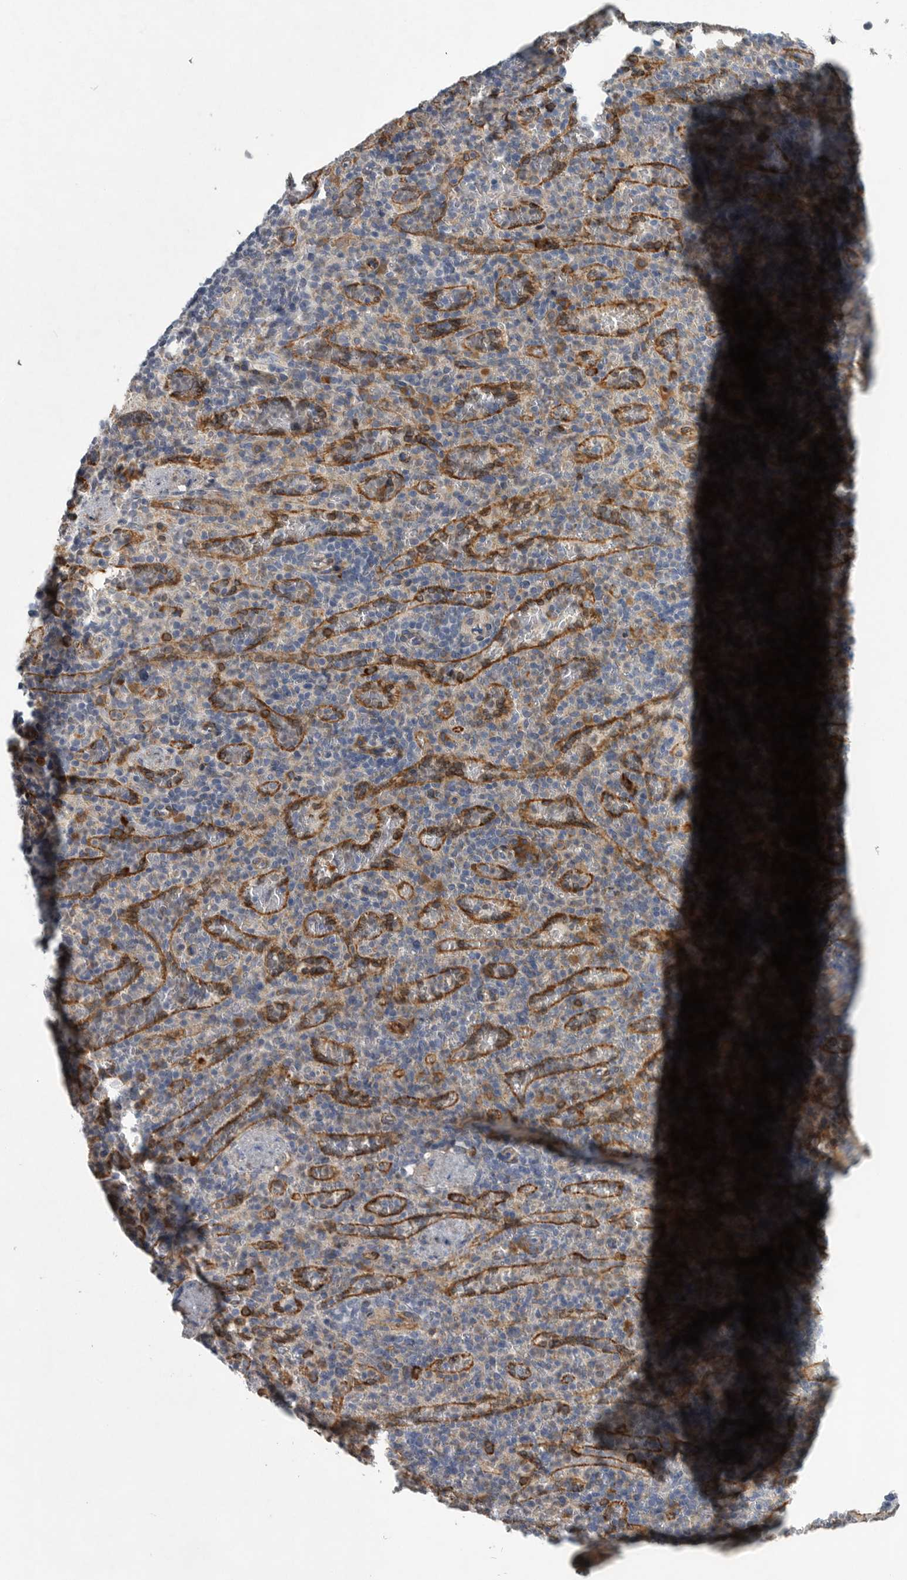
{"staining": {"intensity": "negative", "quantity": "none", "location": "none"}, "tissue": "spleen", "cell_type": "Cells in red pulp", "image_type": "normal", "snomed": [{"axis": "morphology", "description": "Normal tissue, NOS"}, {"axis": "topography", "description": "Spleen"}], "caption": "Normal spleen was stained to show a protein in brown. There is no significant staining in cells in red pulp.", "gene": "MINPP1", "patient": {"sex": "female", "age": 74}}